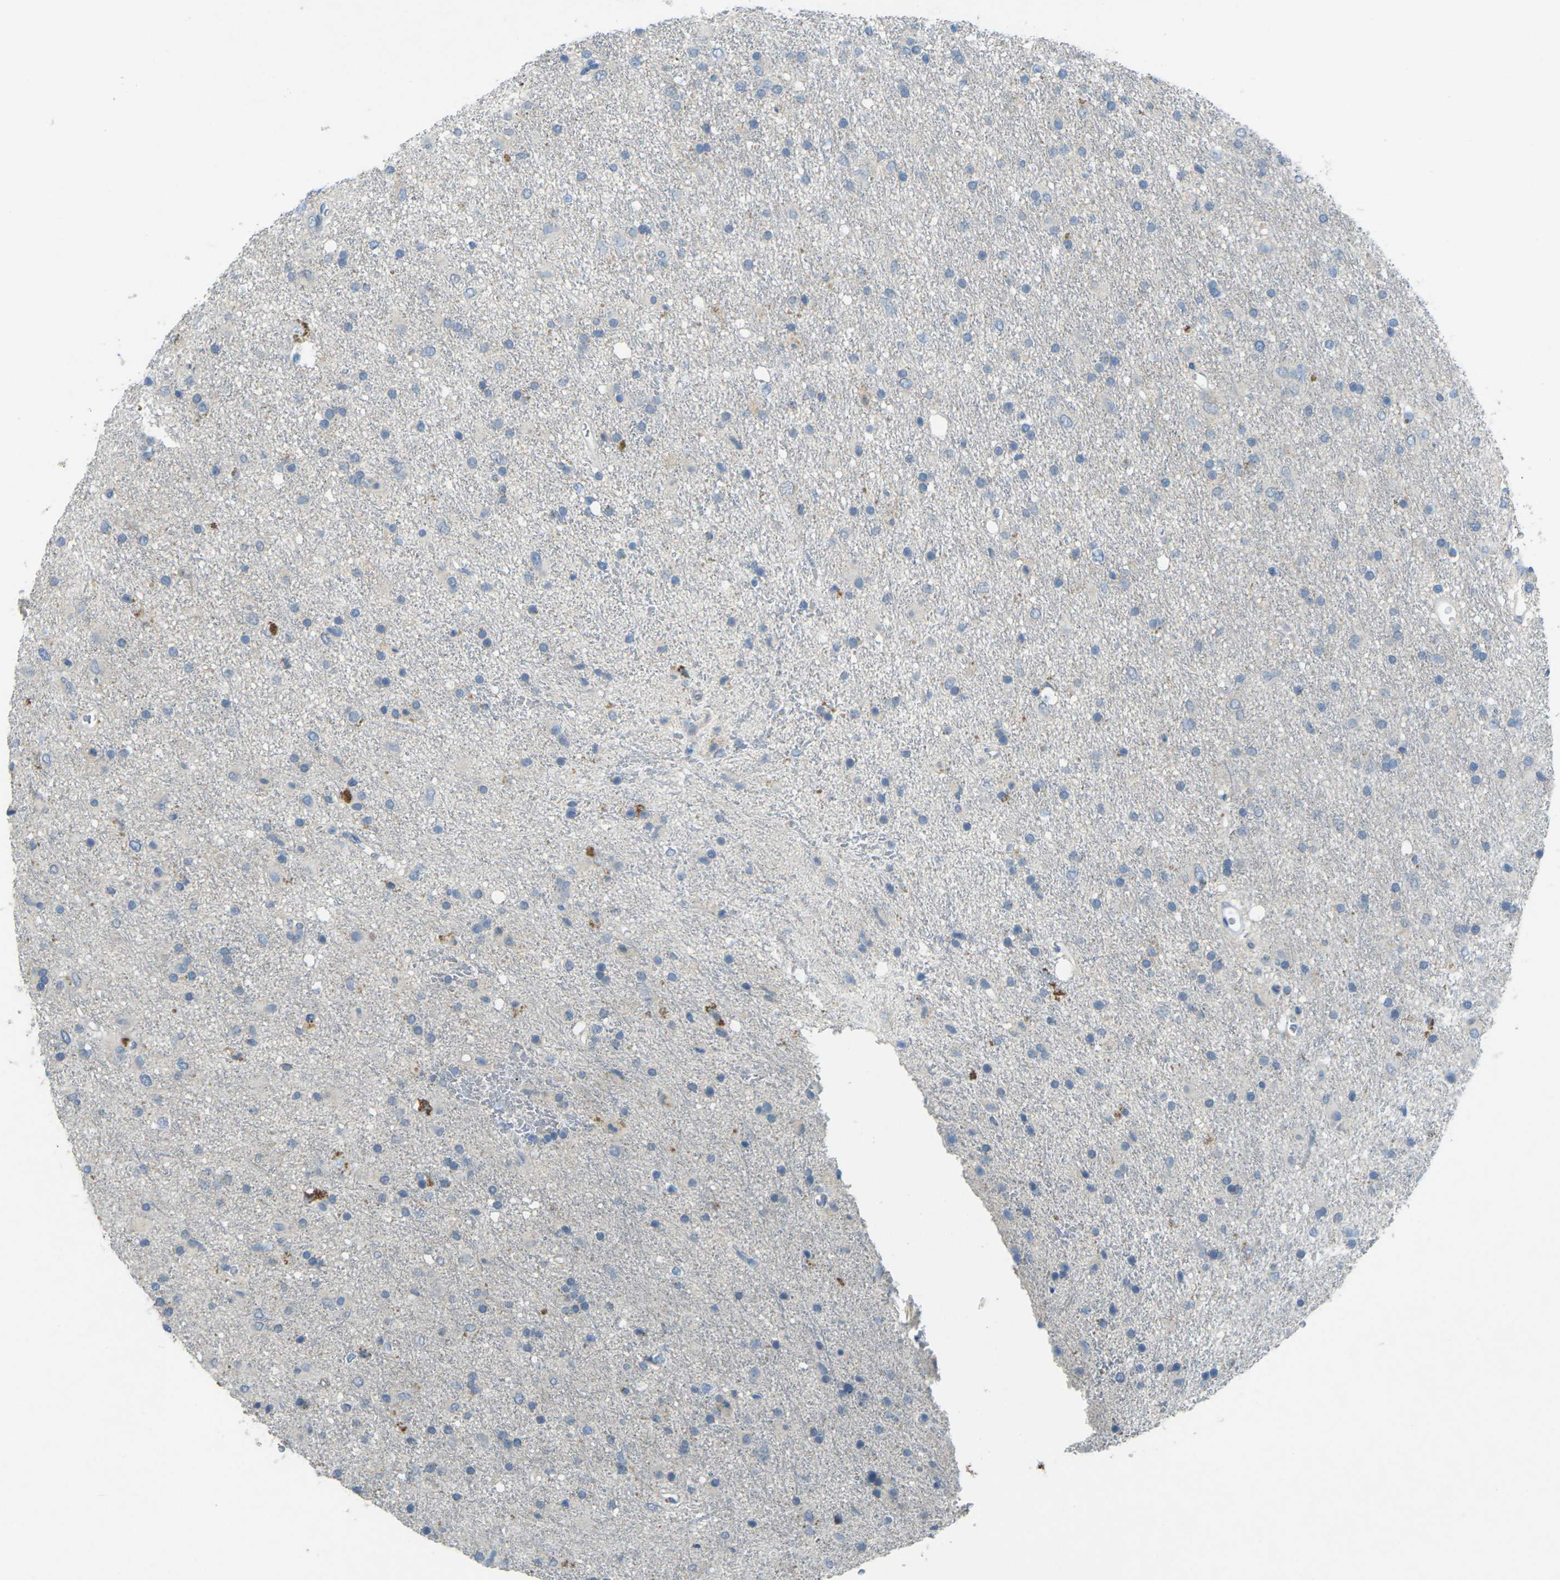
{"staining": {"intensity": "negative", "quantity": "none", "location": "none"}, "tissue": "glioma", "cell_type": "Tumor cells", "image_type": "cancer", "snomed": [{"axis": "morphology", "description": "Glioma, malignant, Low grade"}, {"axis": "topography", "description": "Brain"}], "caption": "Immunohistochemistry (IHC) of glioma reveals no staining in tumor cells.", "gene": "CD19", "patient": {"sex": "male", "age": 77}}